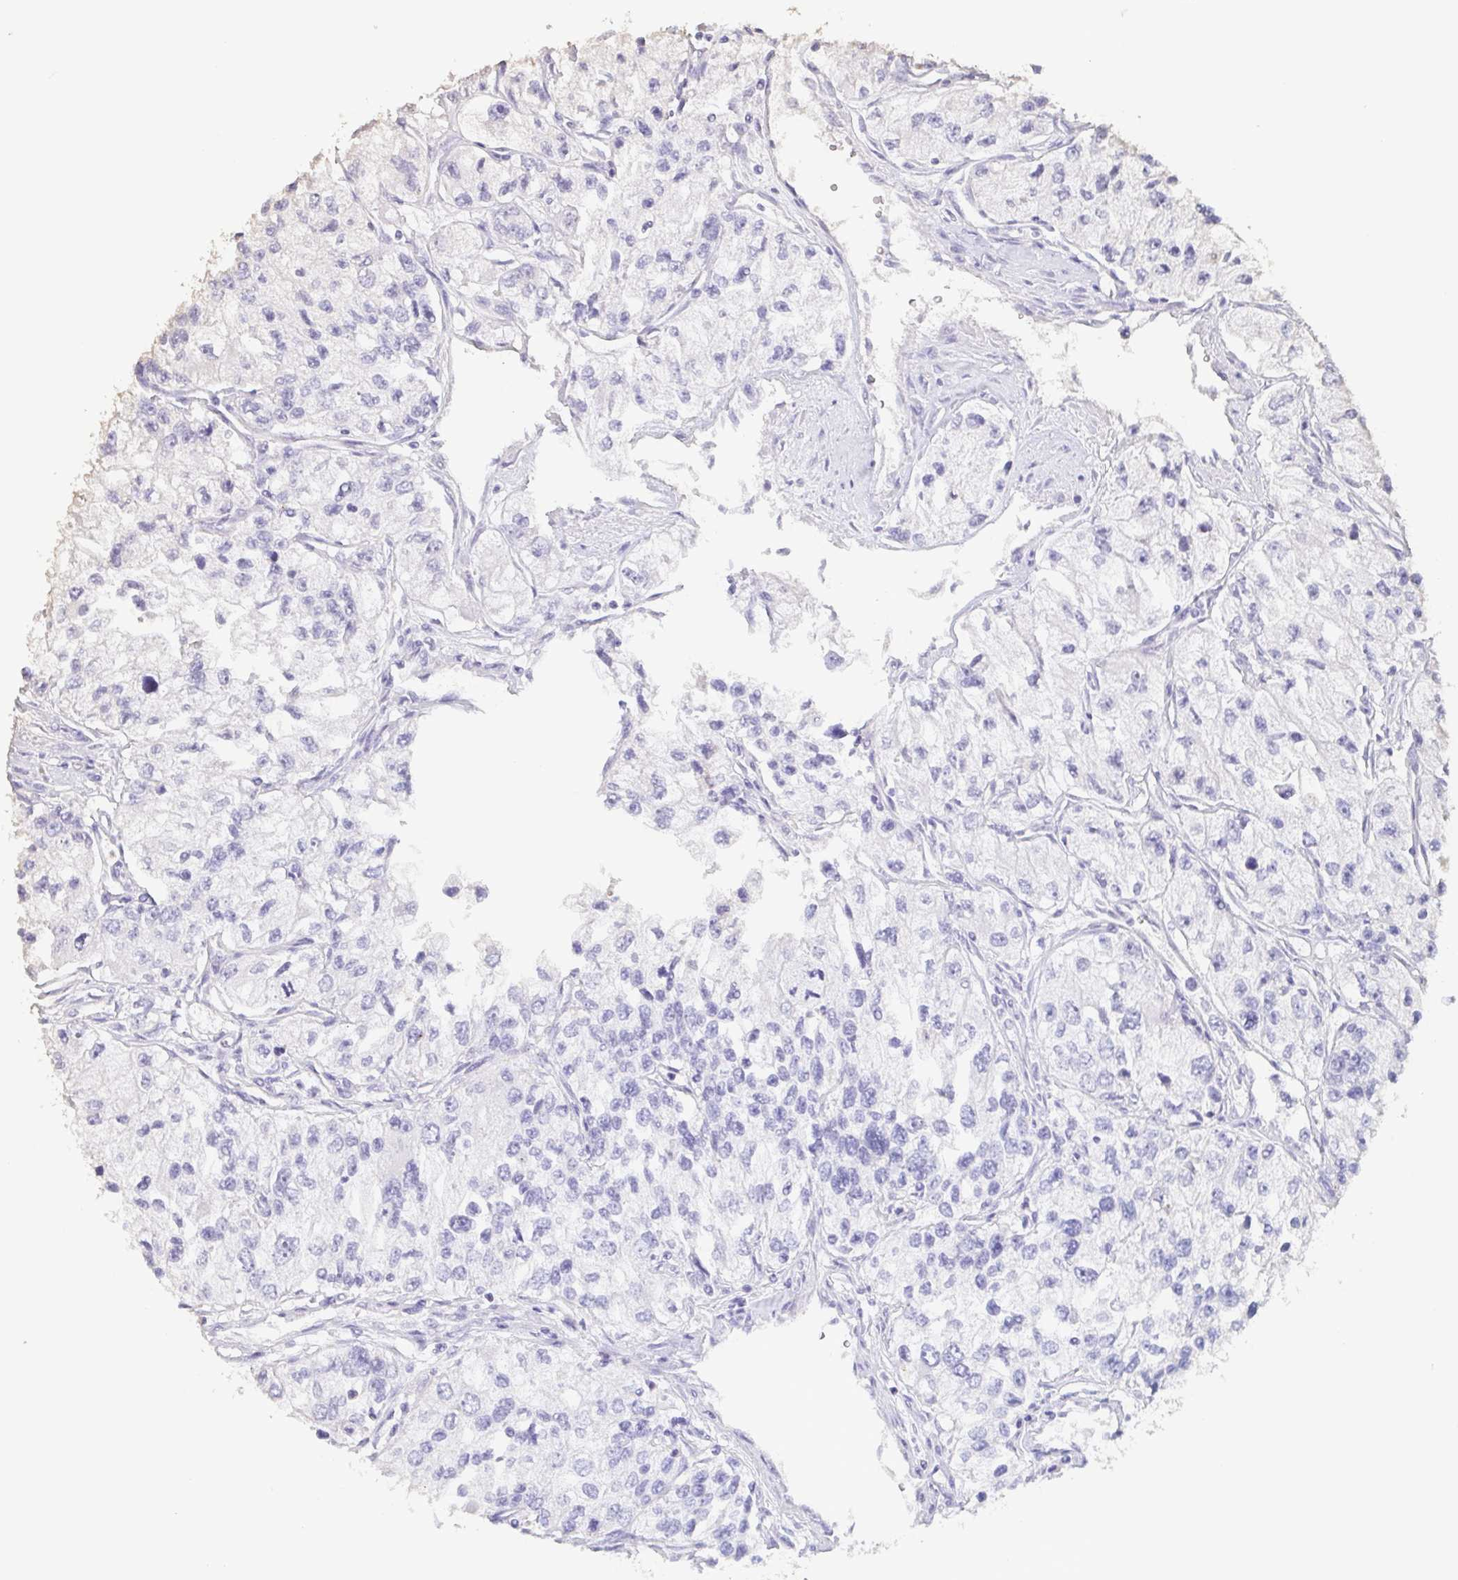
{"staining": {"intensity": "negative", "quantity": "none", "location": "none"}, "tissue": "renal cancer", "cell_type": "Tumor cells", "image_type": "cancer", "snomed": [{"axis": "morphology", "description": "Adenocarcinoma, NOS"}, {"axis": "topography", "description": "Kidney"}], "caption": "Human renal cancer stained for a protein using immunohistochemistry (IHC) shows no positivity in tumor cells.", "gene": "BPIFA2", "patient": {"sex": "female", "age": 59}}